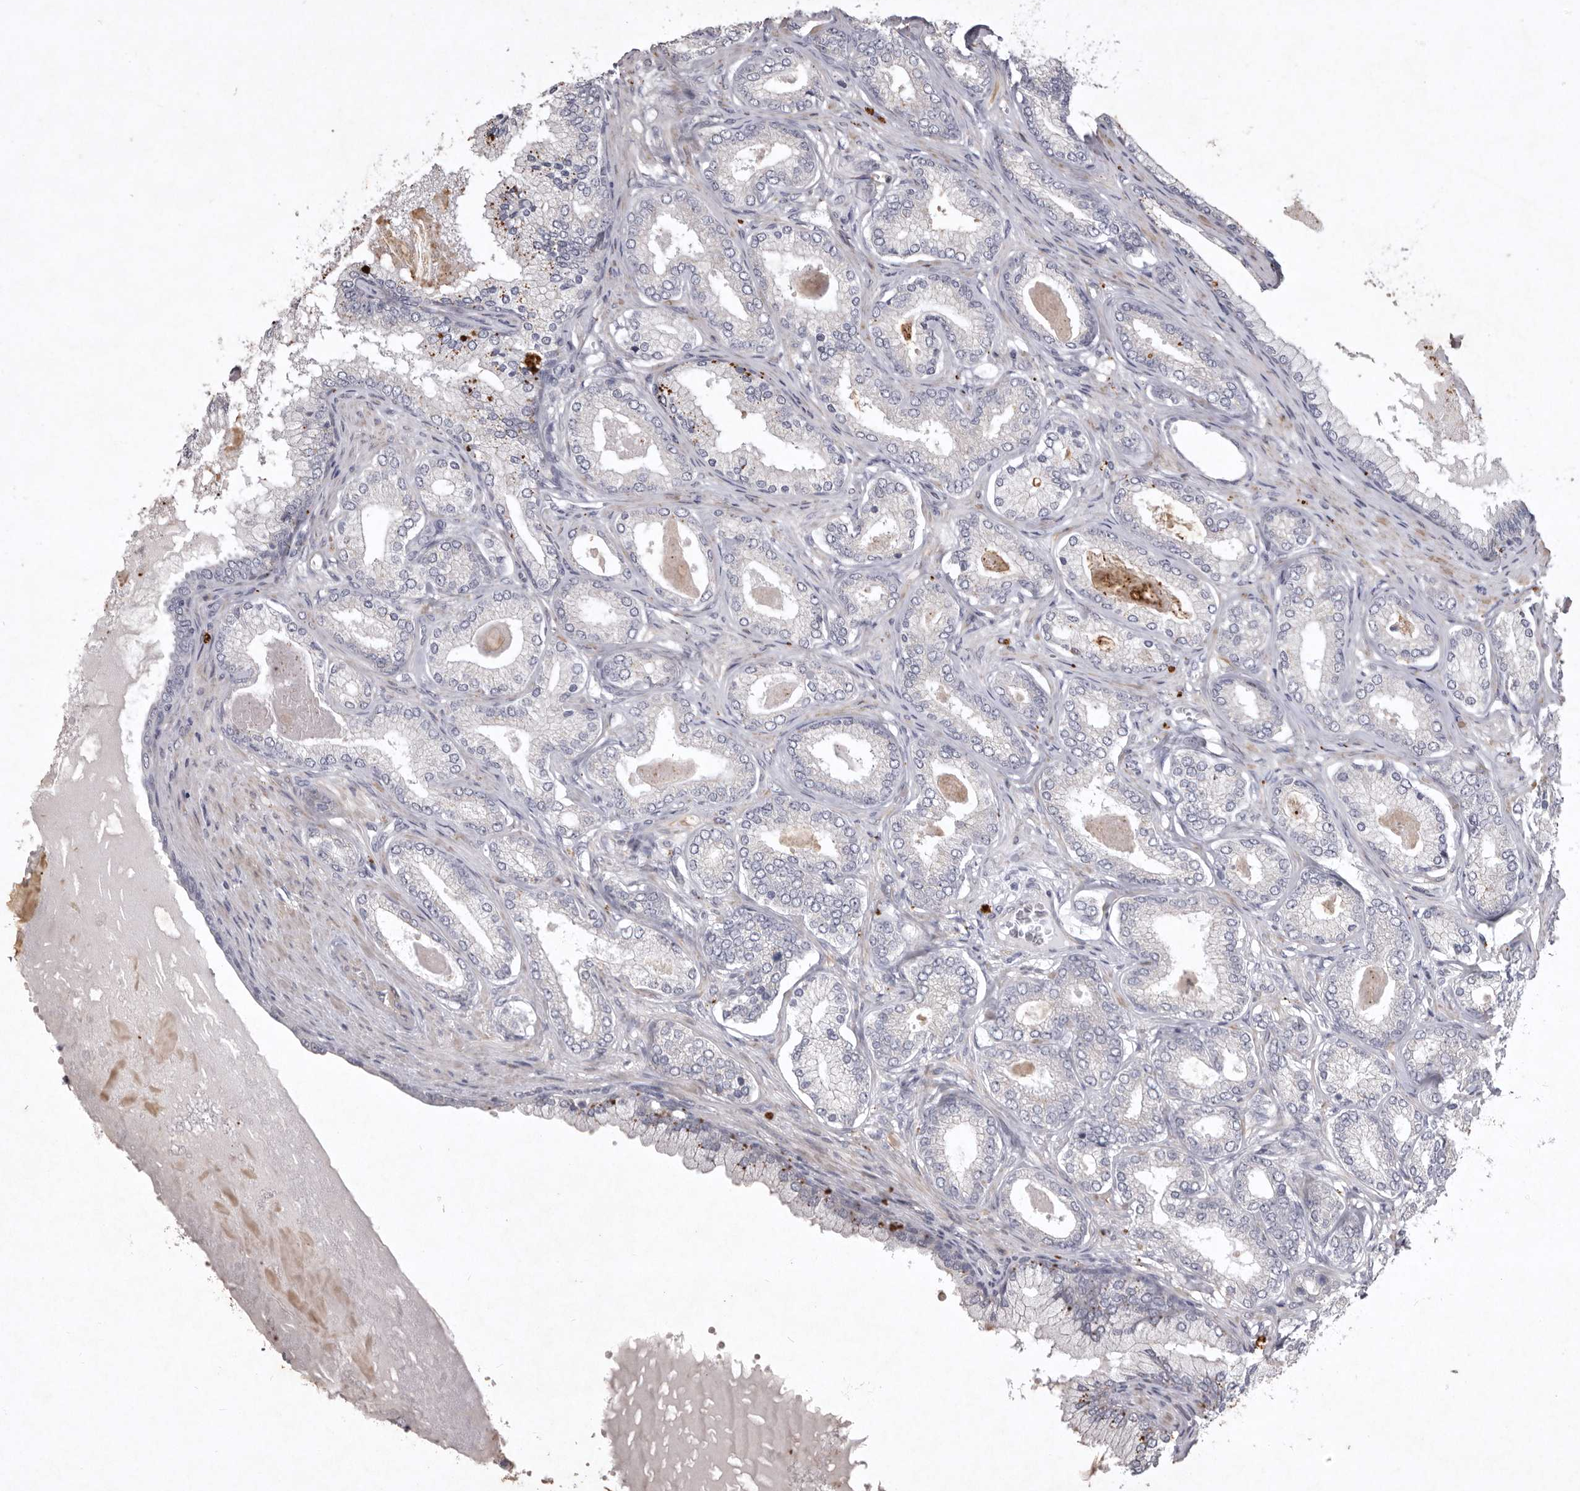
{"staining": {"intensity": "negative", "quantity": "none", "location": "none"}, "tissue": "prostate cancer", "cell_type": "Tumor cells", "image_type": "cancer", "snomed": [{"axis": "morphology", "description": "Adenocarcinoma, Low grade"}, {"axis": "topography", "description": "Prostate"}], "caption": "Histopathology image shows no protein expression in tumor cells of prostate cancer tissue. The staining was performed using DAB to visualize the protein expression in brown, while the nuclei were stained in blue with hematoxylin (Magnification: 20x).", "gene": "NKAIN4", "patient": {"sex": "male", "age": 70}}